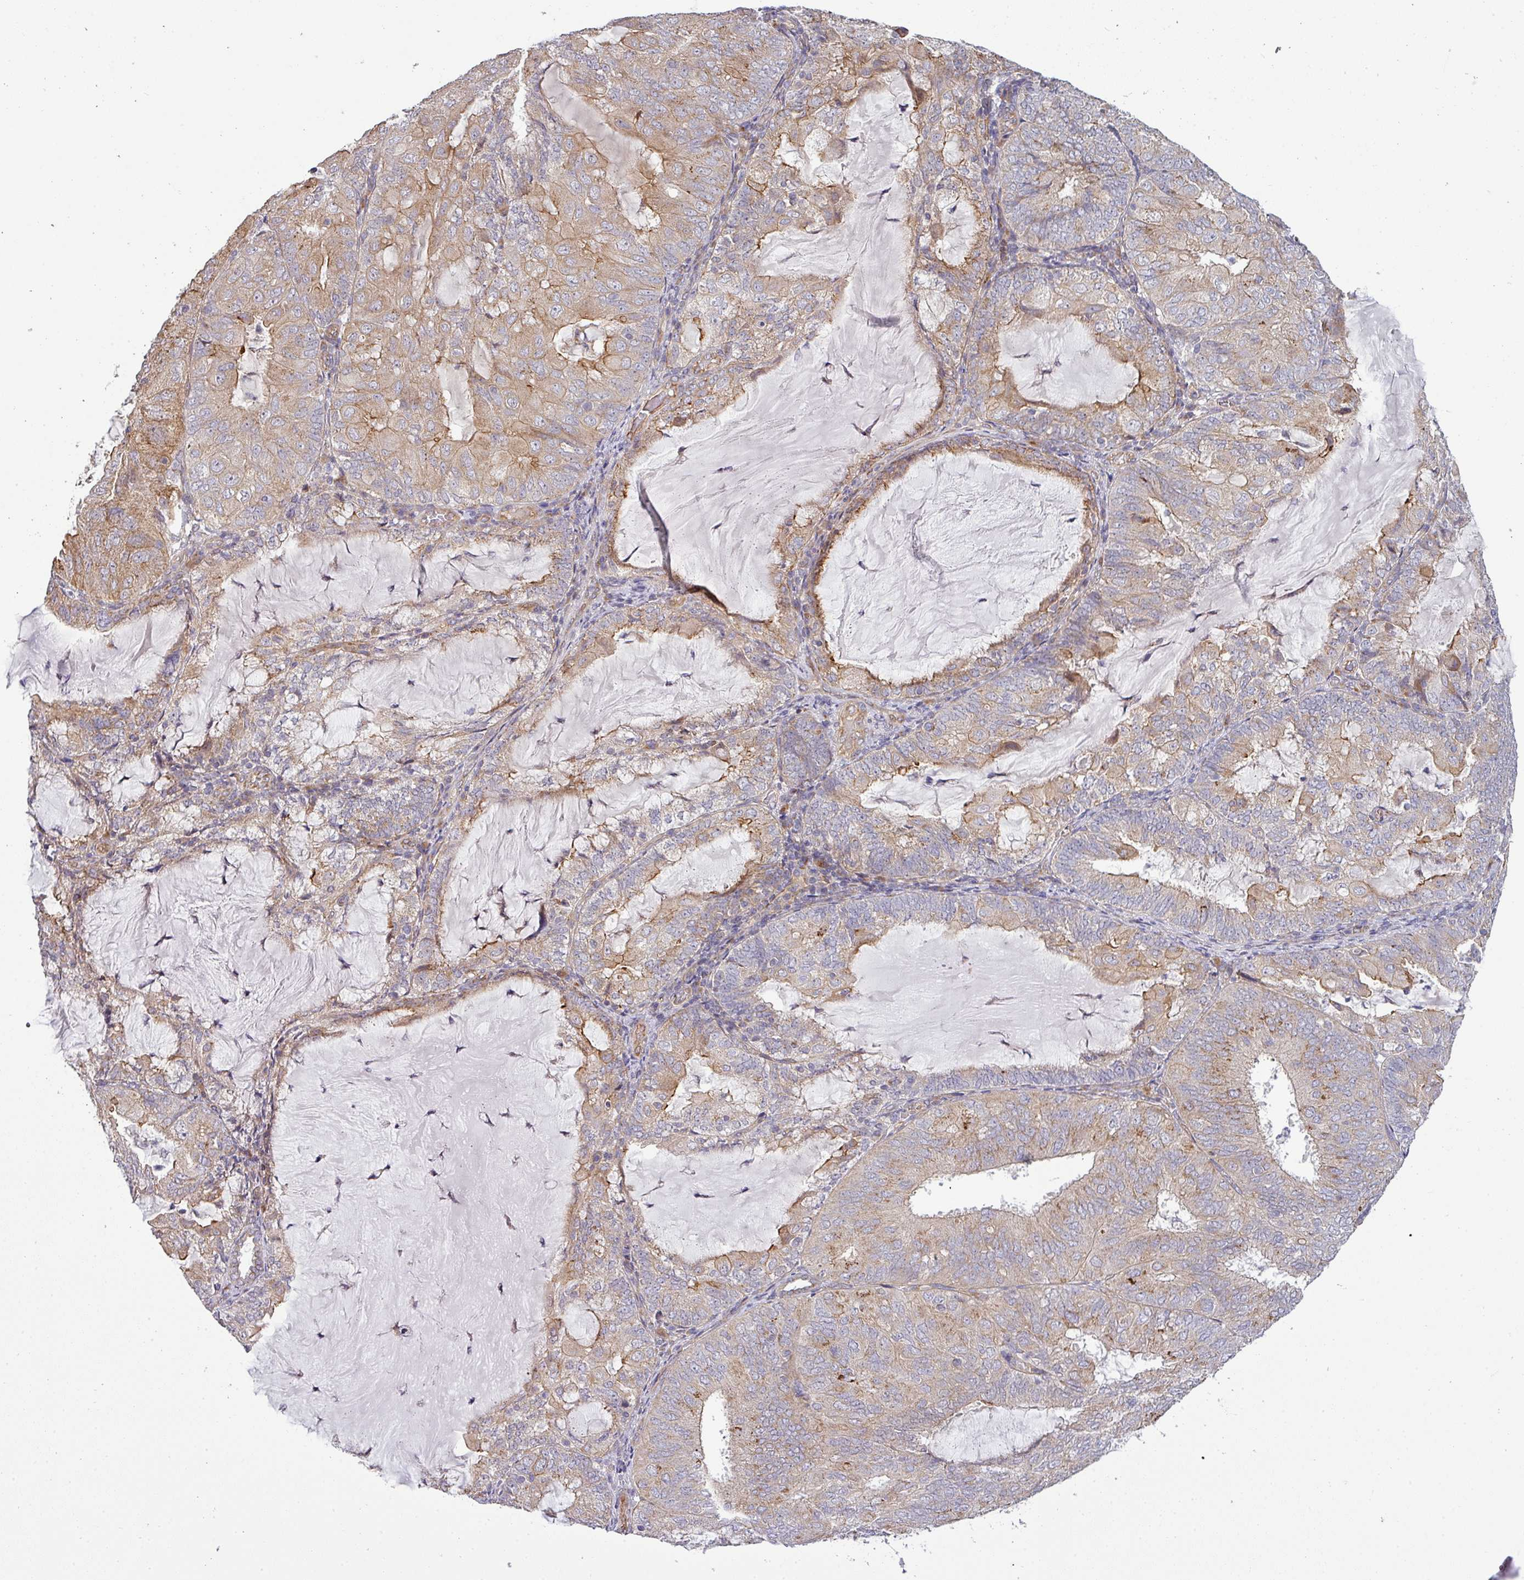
{"staining": {"intensity": "moderate", "quantity": "25%-75%", "location": "cytoplasmic/membranous"}, "tissue": "endometrial cancer", "cell_type": "Tumor cells", "image_type": "cancer", "snomed": [{"axis": "morphology", "description": "Adenocarcinoma, NOS"}, {"axis": "topography", "description": "Endometrium"}], "caption": "A high-resolution photomicrograph shows IHC staining of endometrial cancer, which displays moderate cytoplasmic/membranous expression in approximately 25%-75% of tumor cells. (Stains: DAB (3,3'-diaminobenzidine) in brown, nuclei in blue, Microscopy: brightfield microscopy at high magnification).", "gene": "TIMMDC1", "patient": {"sex": "female", "age": 81}}